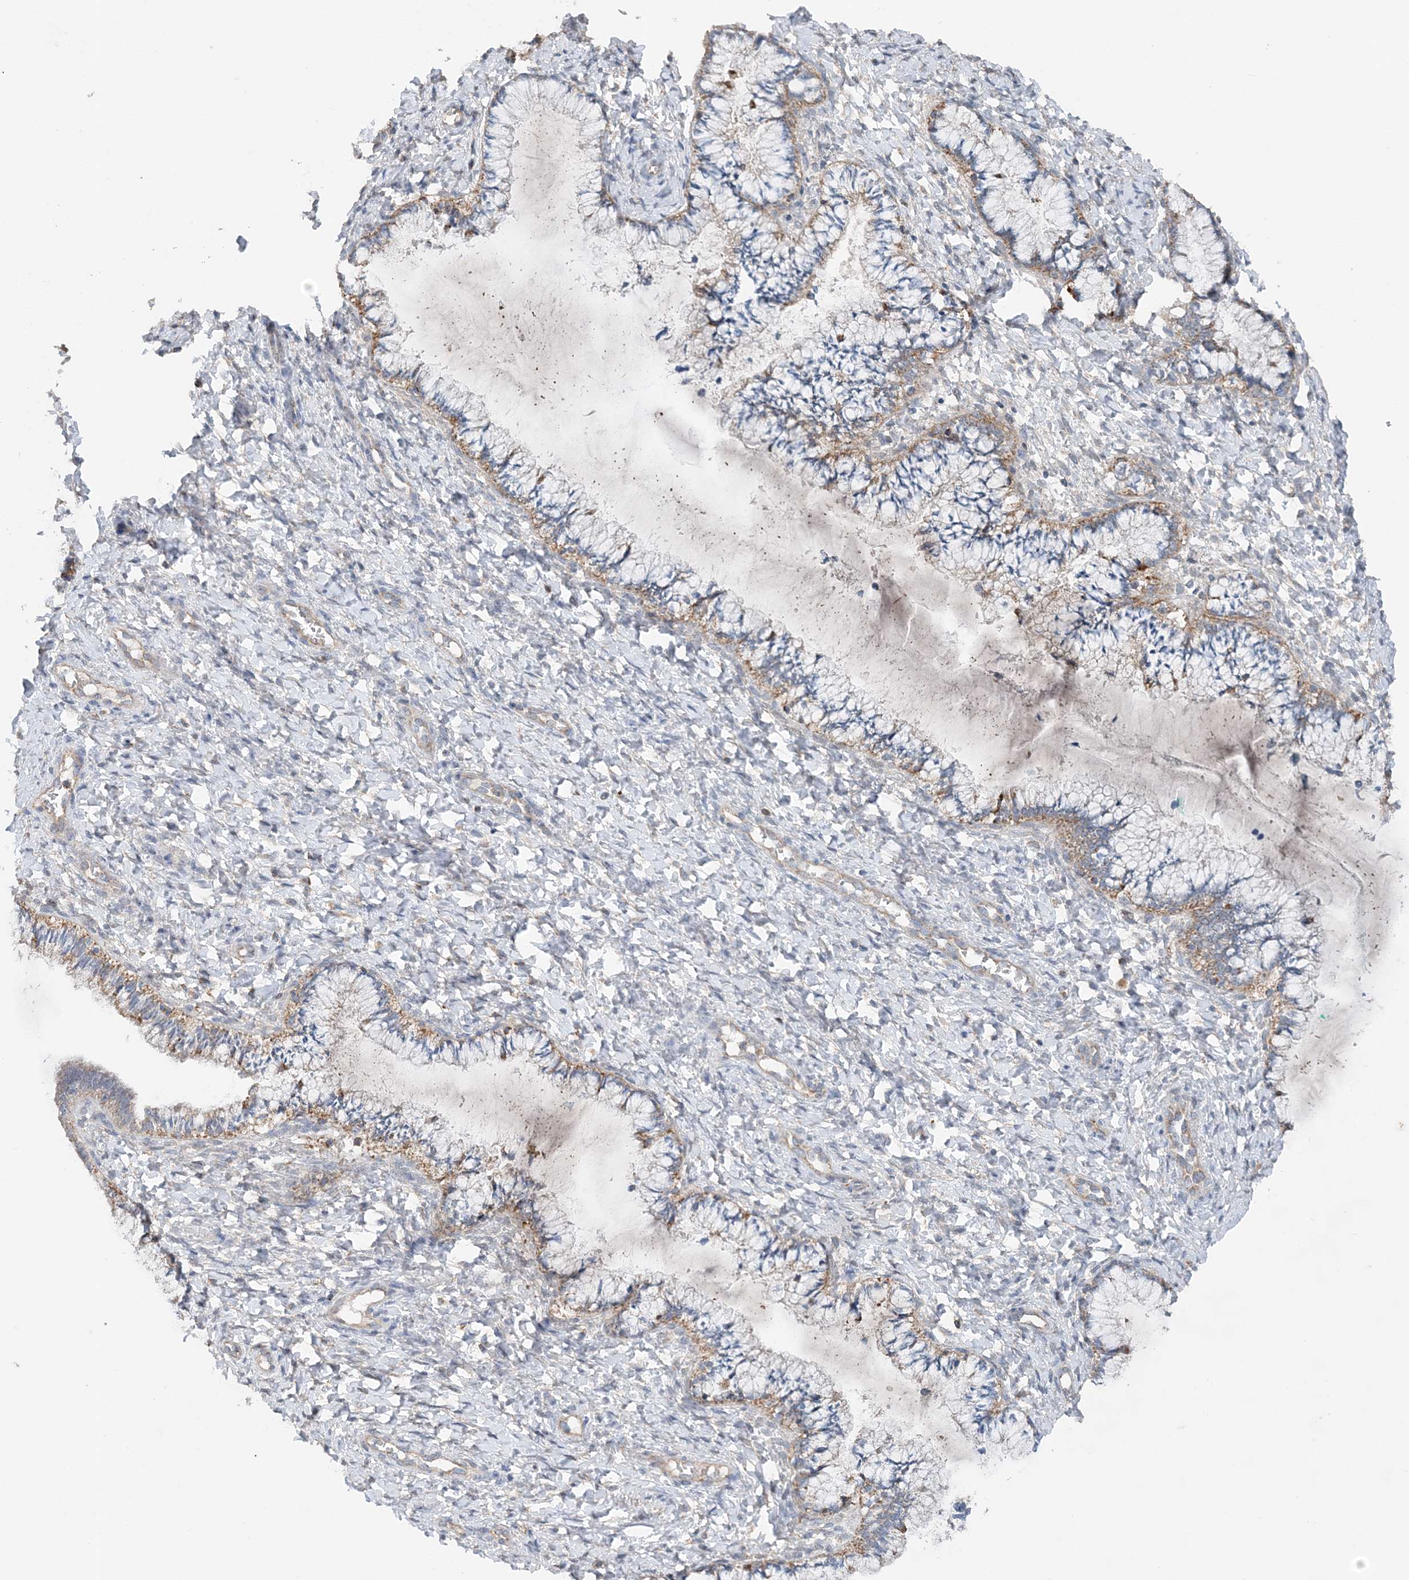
{"staining": {"intensity": "moderate", "quantity": "25%-75%", "location": "cytoplasmic/membranous"}, "tissue": "cervix", "cell_type": "Glandular cells", "image_type": "normal", "snomed": [{"axis": "morphology", "description": "Normal tissue, NOS"}, {"axis": "morphology", "description": "Adenocarcinoma, NOS"}, {"axis": "topography", "description": "Cervix"}], "caption": "Glandular cells exhibit medium levels of moderate cytoplasmic/membranous positivity in approximately 25%-75% of cells in unremarkable cervix.", "gene": "SPRY2", "patient": {"sex": "female", "age": 29}}